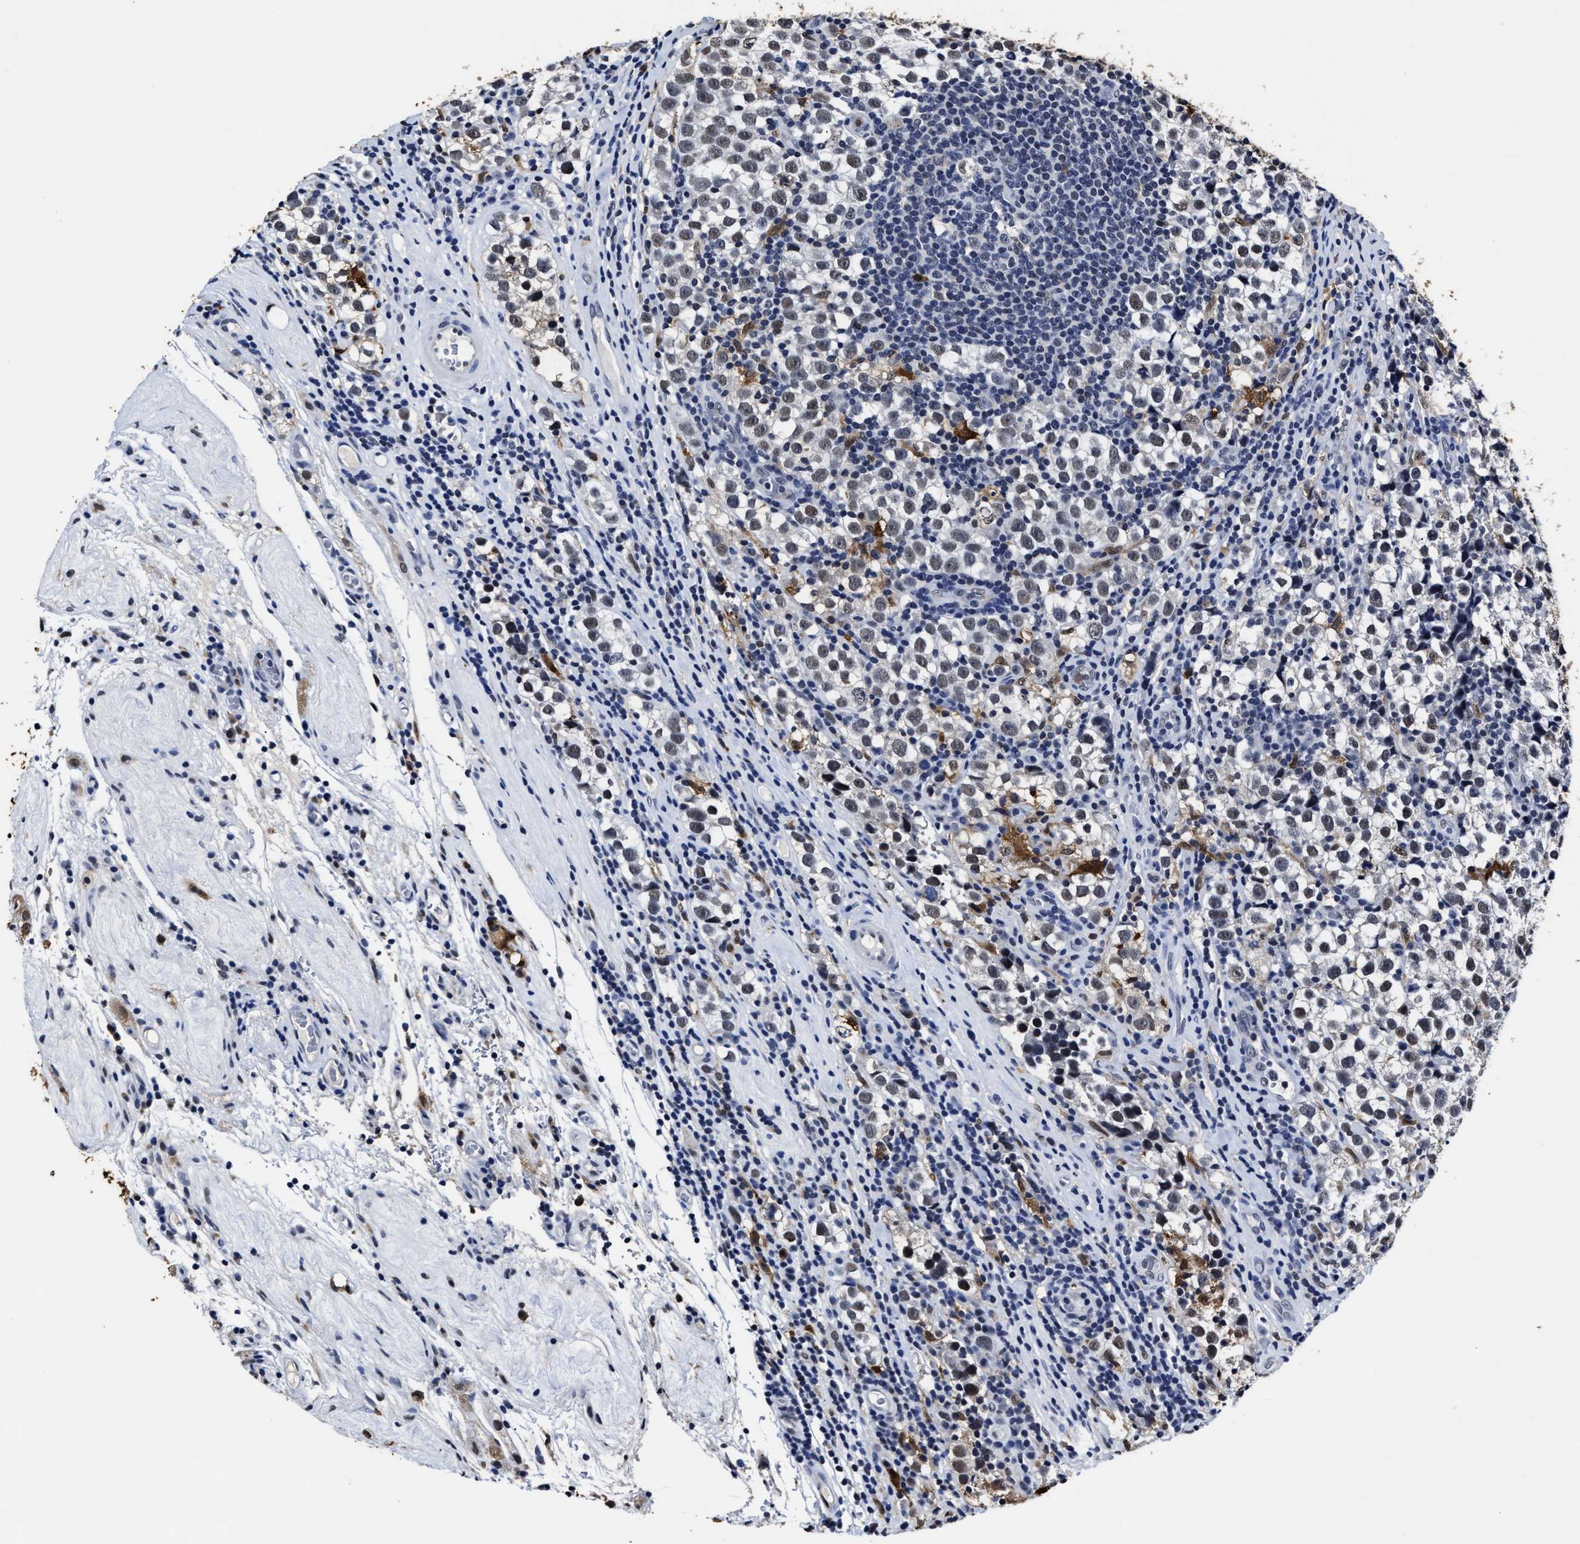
{"staining": {"intensity": "moderate", "quantity": "<25%", "location": "cytoplasmic/membranous,nuclear"}, "tissue": "testis cancer", "cell_type": "Tumor cells", "image_type": "cancer", "snomed": [{"axis": "morphology", "description": "Normal tissue, NOS"}, {"axis": "morphology", "description": "Seminoma, NOS"}, {"axis": "topography", "description": "Testis"}], "caption": "Immunohistochemical staining of seminoma (testis) displays low levels of moderate cytoplasmic/membranous and nuclear protein positivity in about <25% of tumor cells.", "gene": "PRPF4B", "patient": {"sex": "male", "age": 43}}